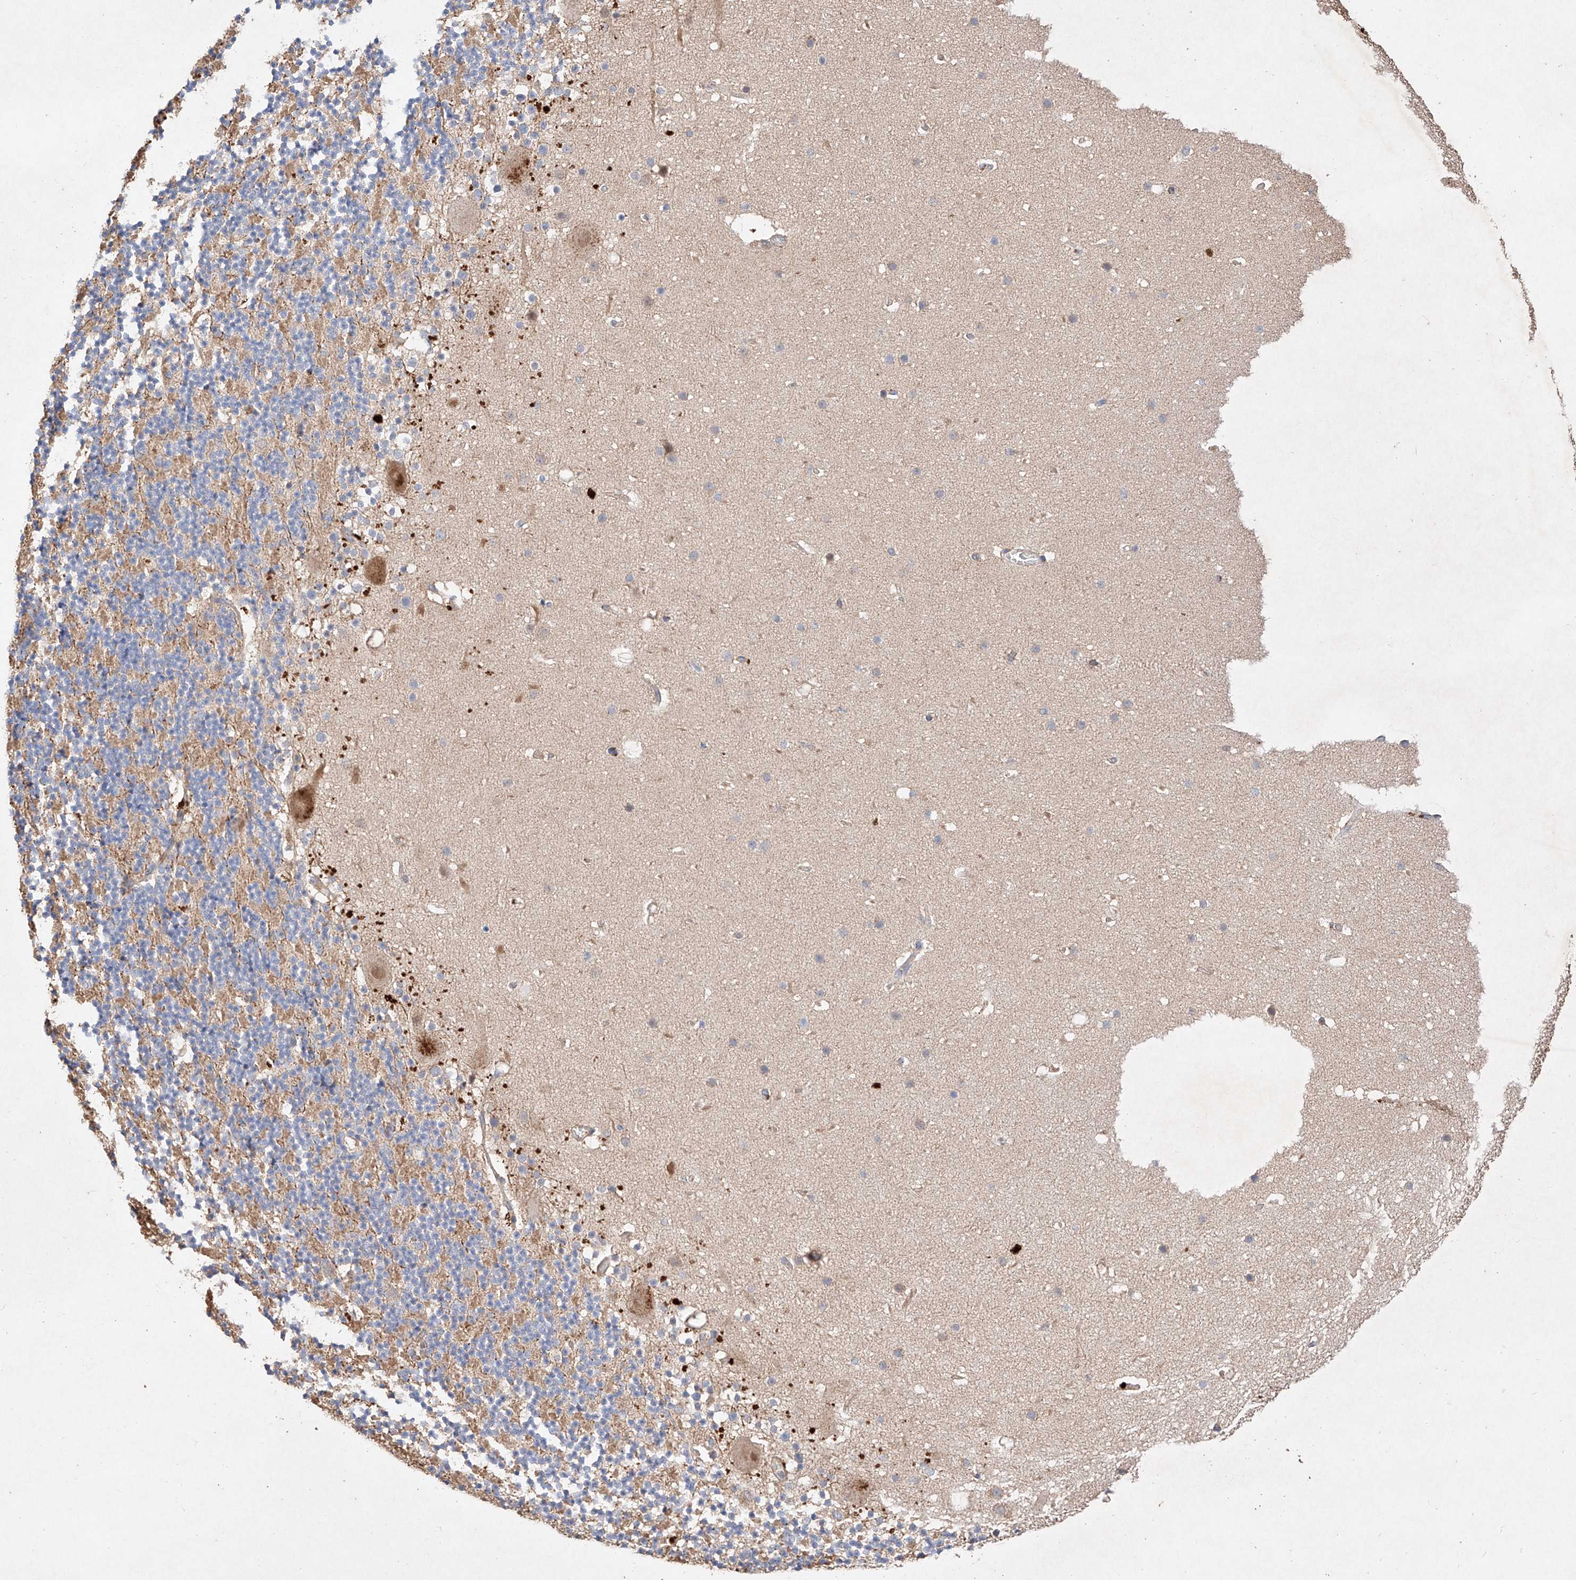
{"staining": {"intensity": "moderate", "quantity": ">75%", "location": "cytoplasmic/membranous"}, "tissue": "cerebellum", "cell_type": "Cells in granular layer", "image_type": "normal", "snomed": [{"axis": "morphology", "description": "Normal tissue, NOS"}, {"axis": "topography", "description": "Cerebellum"}], "caption": "Immunohistochemistry (DAB (3,3'-diaminobenzidine)) staining of normal human cerebellum demonstrates moderate cytoplasmic/membranous protein staining in approximately >75% of cells in granular layer. The staining was performed using DAB, with brown indicating positive protein expression. Nuclei are stained blue with hematoxylin.", "gene": "C6orf62", "patient": {"sex": "male", "age": 57}}